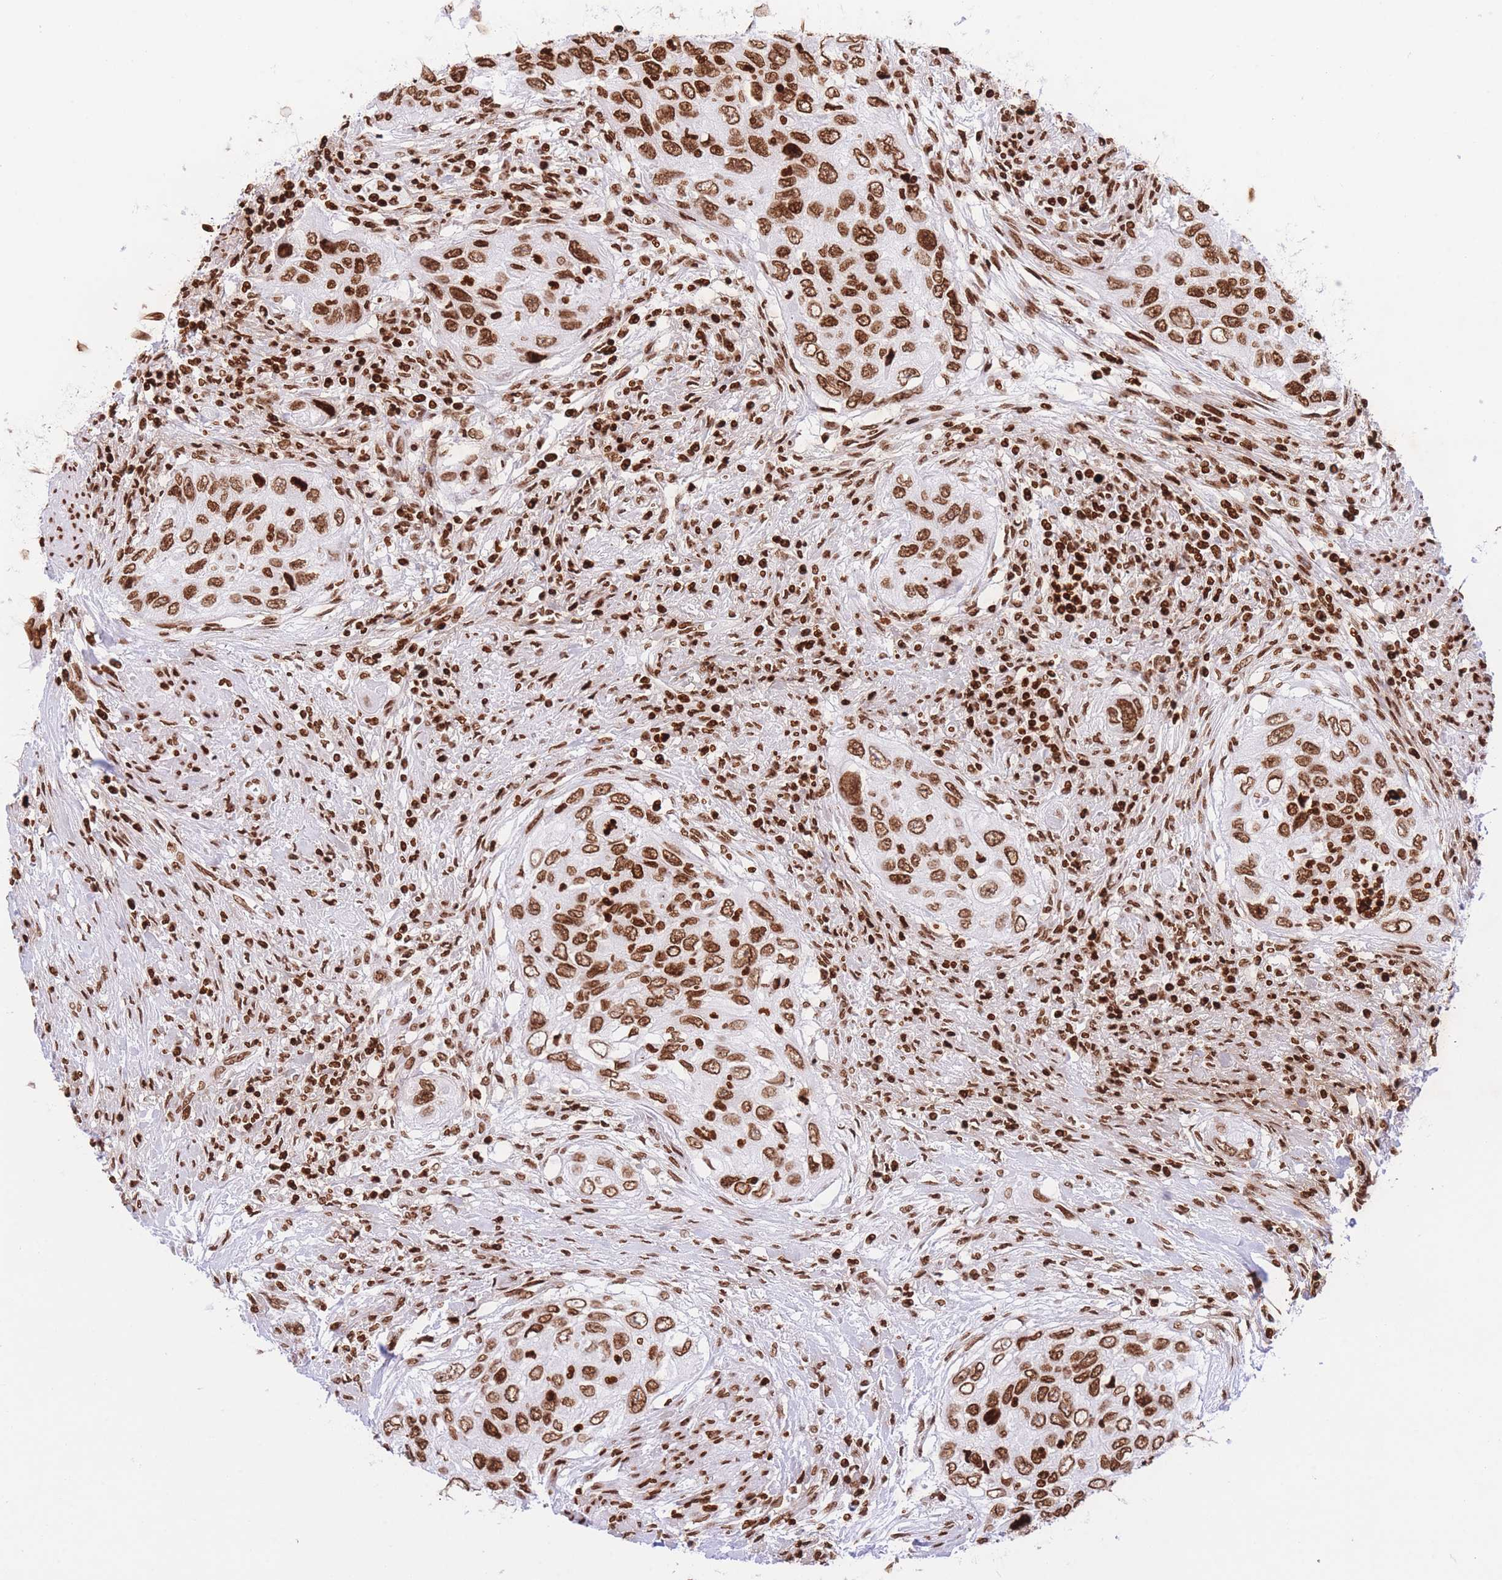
{"staining": {"intensity": "strong", "quantity": ">75%", "location": "nuclear"}, "tissue": "urothelial cancer", "cell_type": "Tumor cells", "image_type": "cancer", "snomed": [{"axis": "morphology", "description": "Urothelial carcinoma, High grade"}, {"axis": "topography", "description": "Urinary bladder"}], "caption": "Strong nuclear positivity for a protein is appreciated in about >75% of tumor cells of urothelial cancer using immunohistochemistry (IHC).", "gene": "H2BC11", "patient": {"sex": "female", "age": 60}}